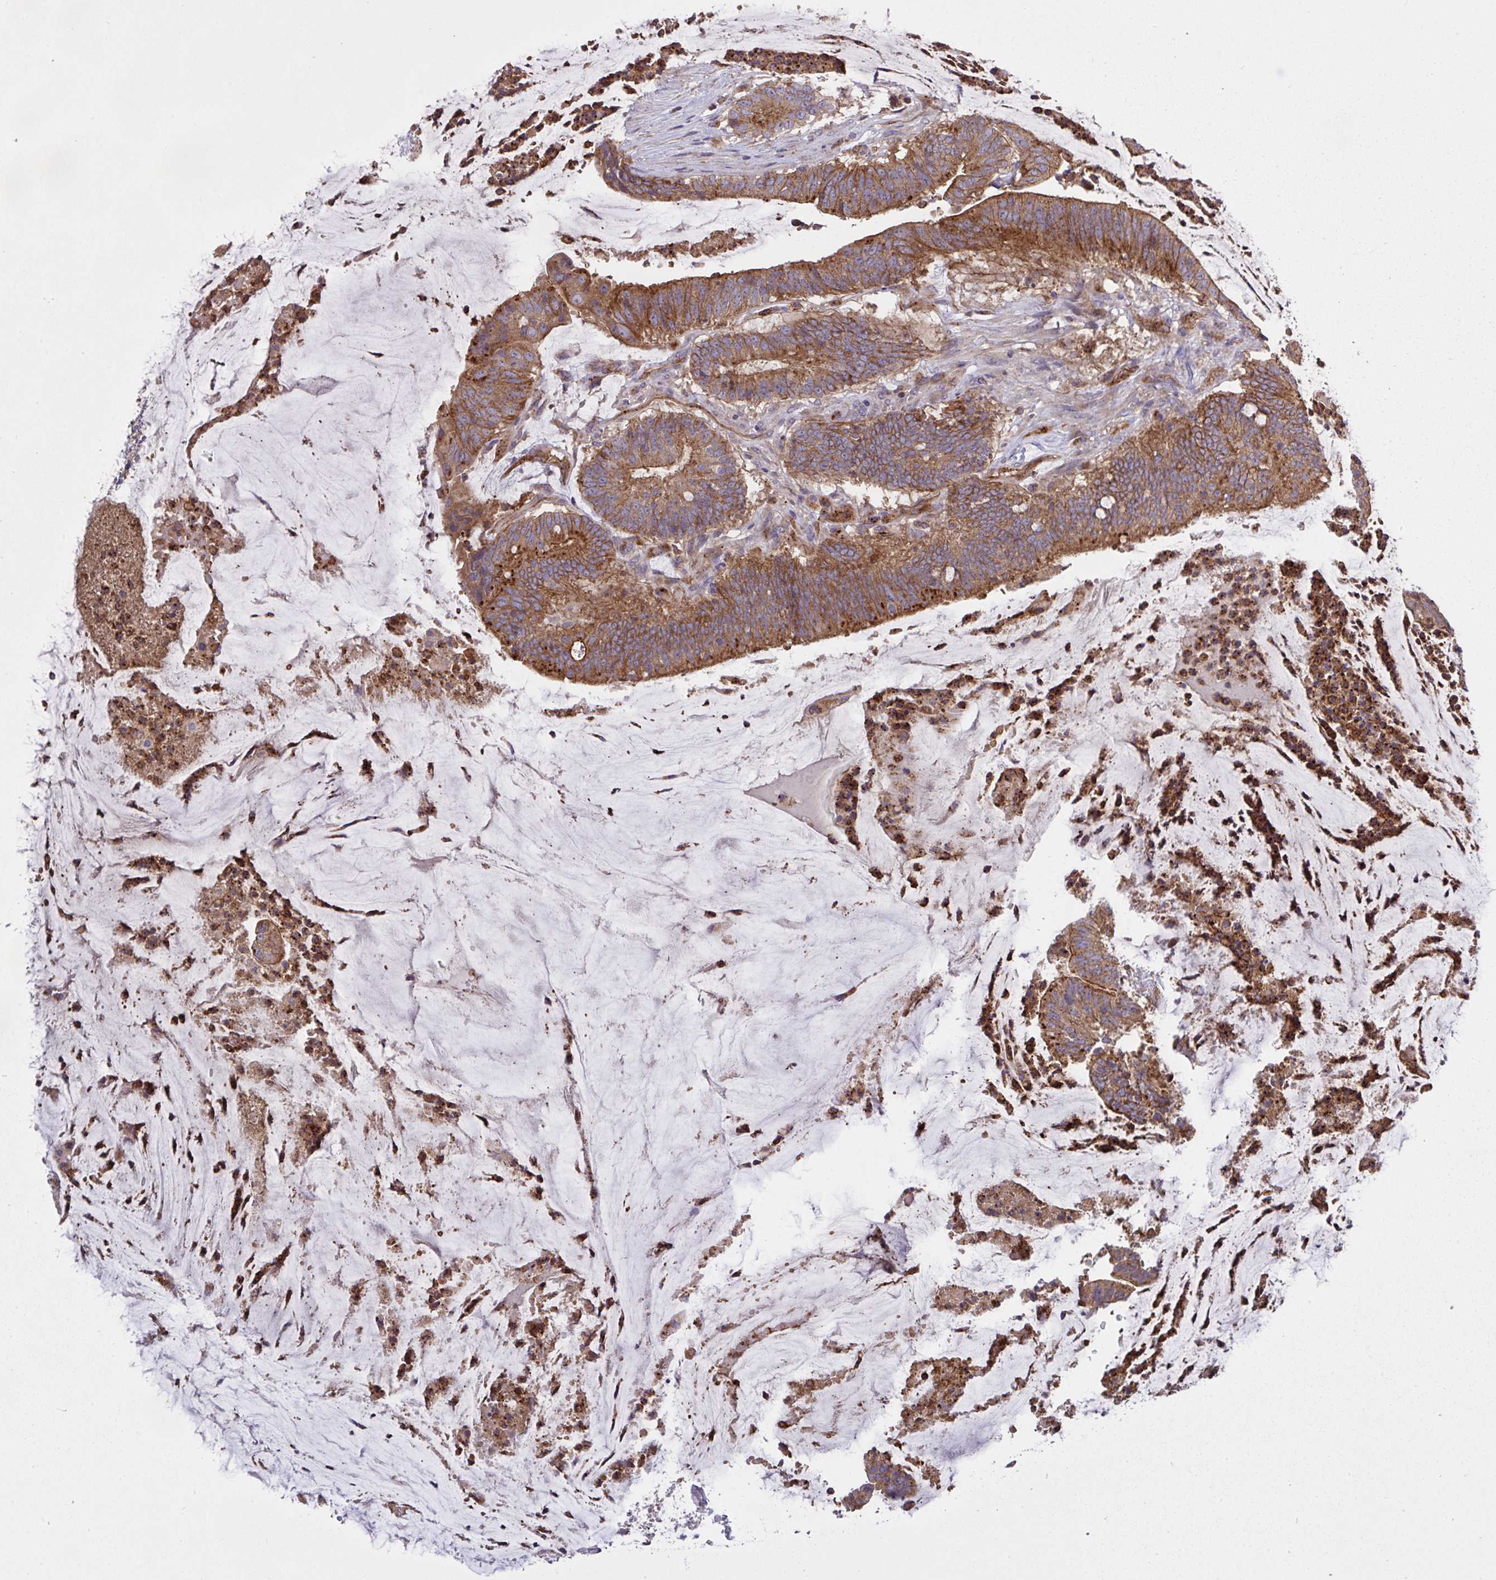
{"staining": {"intensity": "strong", "quantity": ">75%", "location": "cytoplasmic/membranous"}, "tissue": "colorectal cancer", "cell_type": "Tumor cells", "image_type": "cancer", "snomed": [{"axis": "morphology", "description": "Adenocarcinoma, NOS"}, {"axis": "topography", "description": "Colon"}], "caption": "Approximately >75% of tumor cells in human colorectal cancer exhibit strong cytoplasmic/membranous protein staining as visualized by brown immunohistochemical staining.", "gene": "C4orf36", "patient": {"sex": "female", "age": 43}}